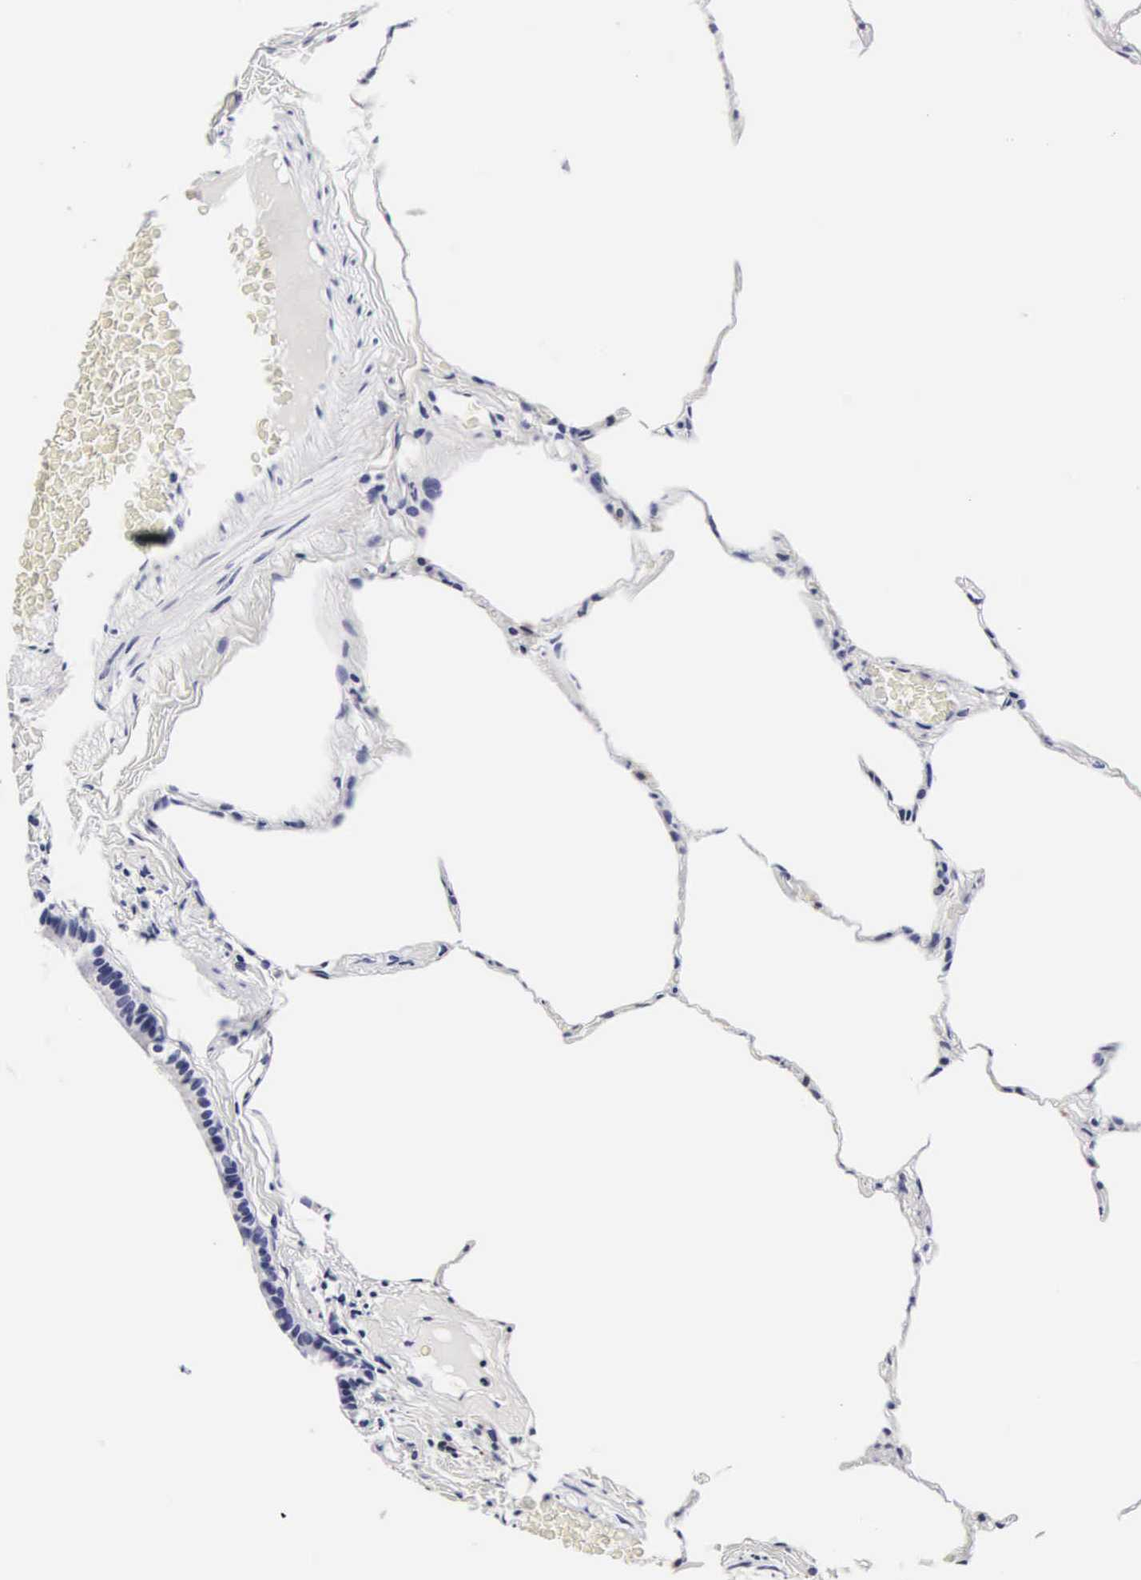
{"staining": {"intensity": "negative", "quantity": "none", "location": "none"}, "tissue": "lung", "cell_type": "Alveolar cells", "image_type": "normal", "snomed": [{"axis": "morphology", "description": "Normal tissue, NOS"}, {"axis": "topography", "description": "Lung"}], "caption": "IHC histopathology image of unremarkable lung: human lung stained with DAB (3,3'-diaminobenzidine) exhibits no significant protein expression in alveolar cells. (Brightfield microscopy of DAB IHC at high magnification).", "gene": "RNASE6", "patient": {"sex": "female", "age": 75}}